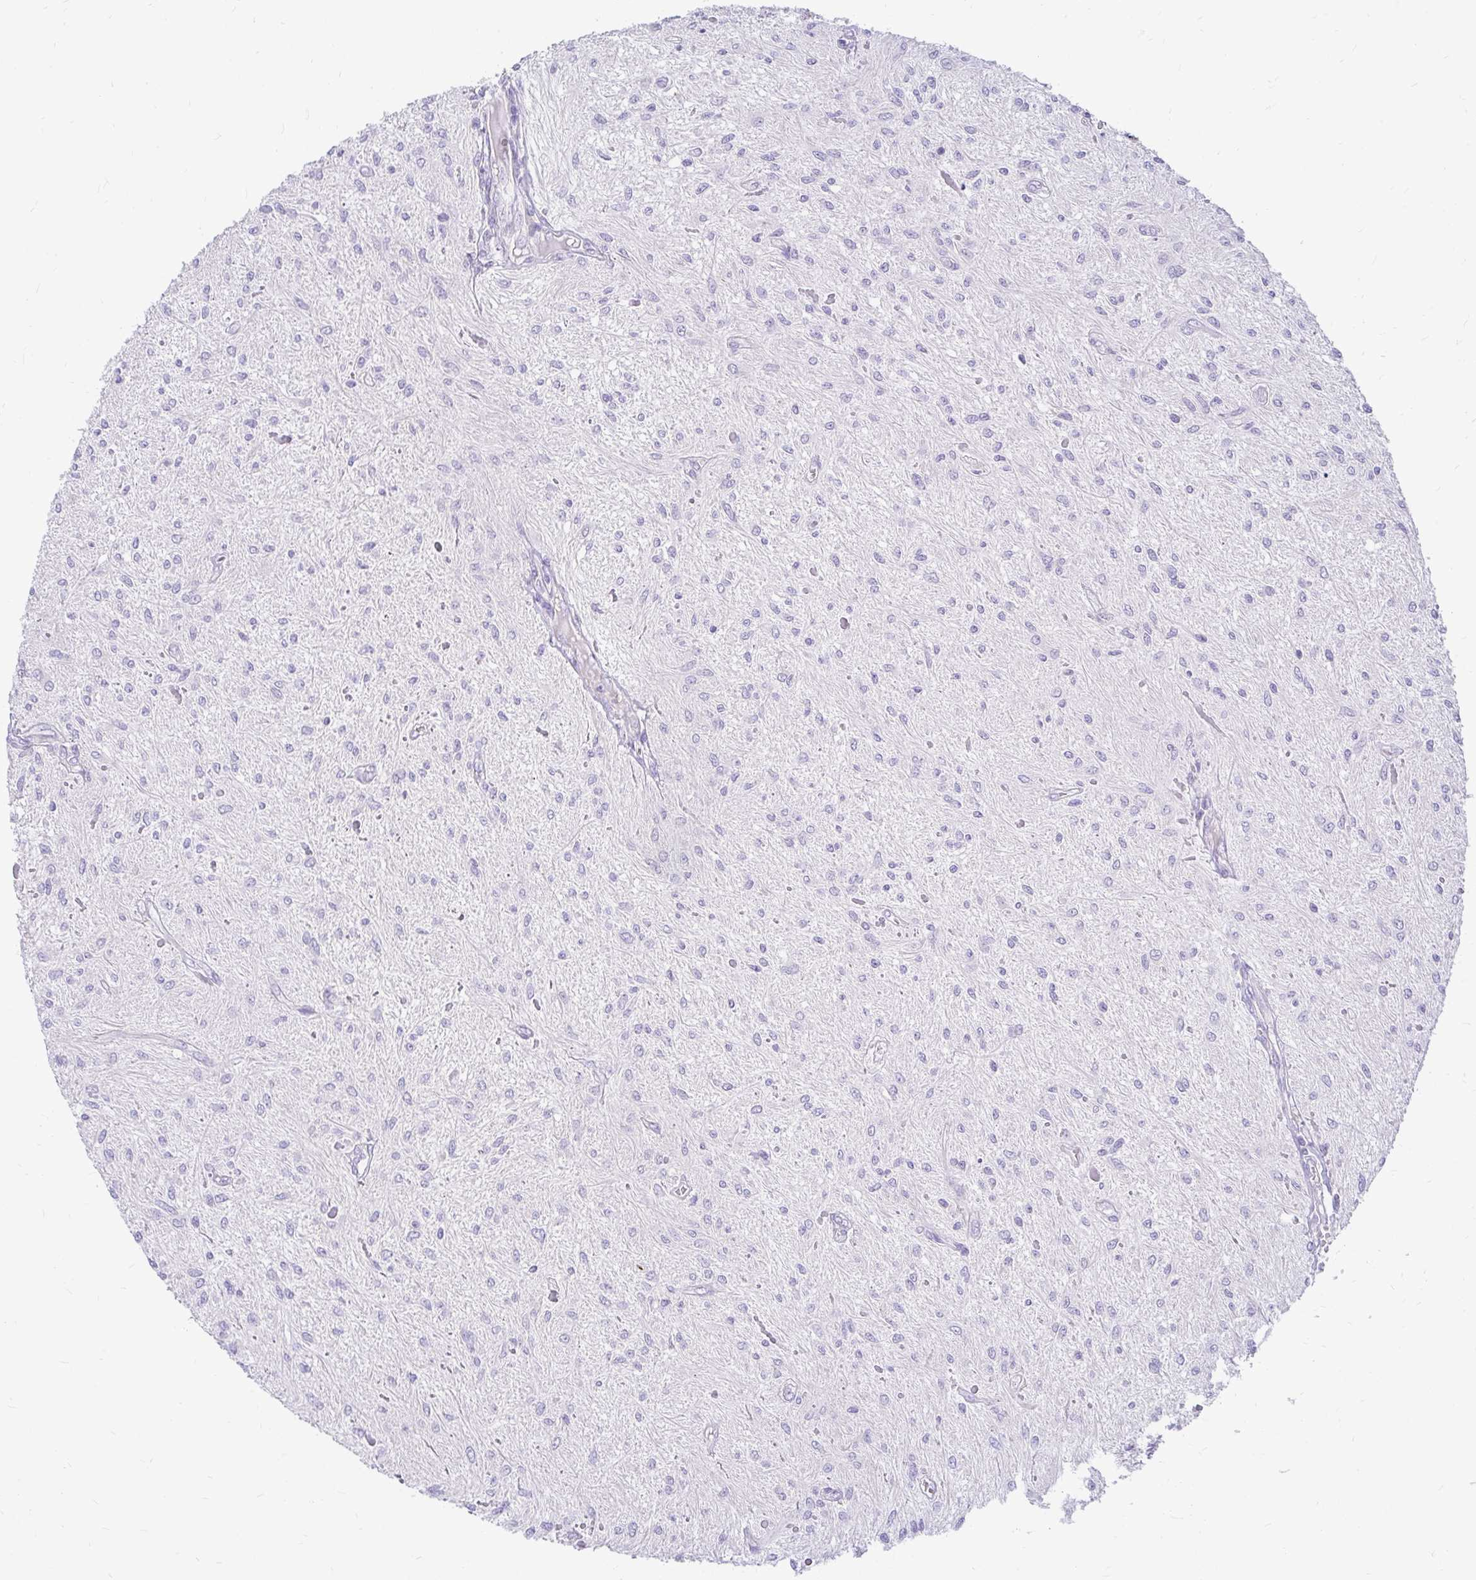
{"staining": {"intensity": "negative", "quantity": "none", "location": "none"}, "tissue": "glioma", "cell_type": "Tumor cells", "image_type": "cancer", "snomed": [{"axis": "morphology", "description": "Glioma, malignant, Low grade"}, {"axis": "topography", "description": "Cerebellum"}], "caption": "The immunohistochemistry (IHC) image has no significant staining in tumor cells of malignant glioma (low-grade) tissue.", "gene": "PKN3", "patient": {"sex": "female", "age": 14}}